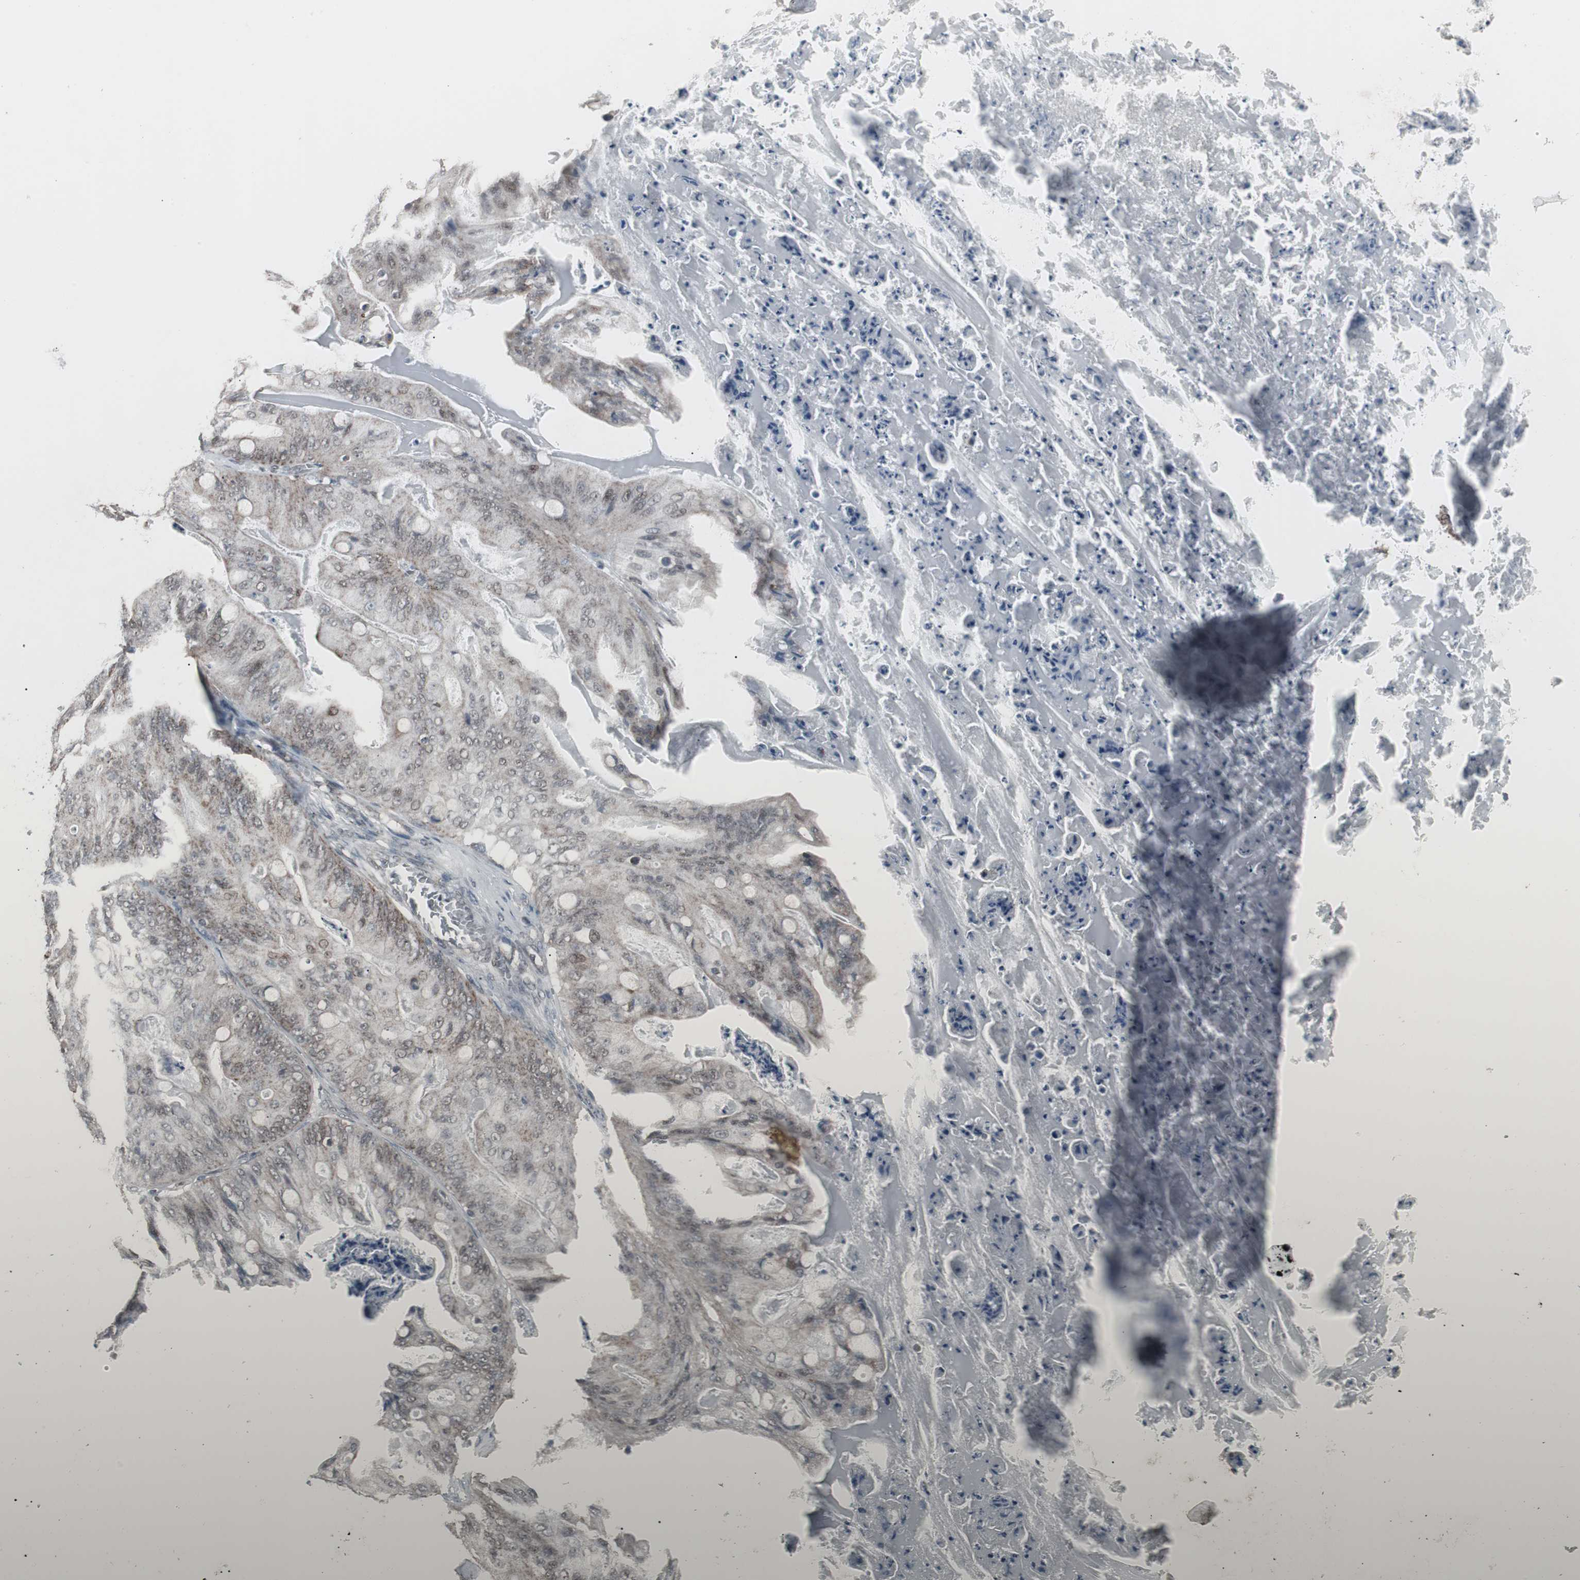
{"staining": {"intensity": "moderate", "quantity": ">75%", "location": "cytoplasmic/membranous,nuclear"}, "tissue": "ovarian cancer", "cell_type": "Tumor cells", "image_type": "cancer", "snomed": [{"axis": "morphology", "description": "Cystadenocarcinoma, mucinous, NOS"}, {"axis": "topography", "description": "Ovary"}], "caption": "The image displays immunohistochemical staining of ovarian mucinous cystadenocarcinoma. There is moderate cytoplasmic/membranous and nuclear staining is seen in approximately >75% of tumor cells.", "gene": "RXRA", "patient": {"sex": "female", "age": 36}}